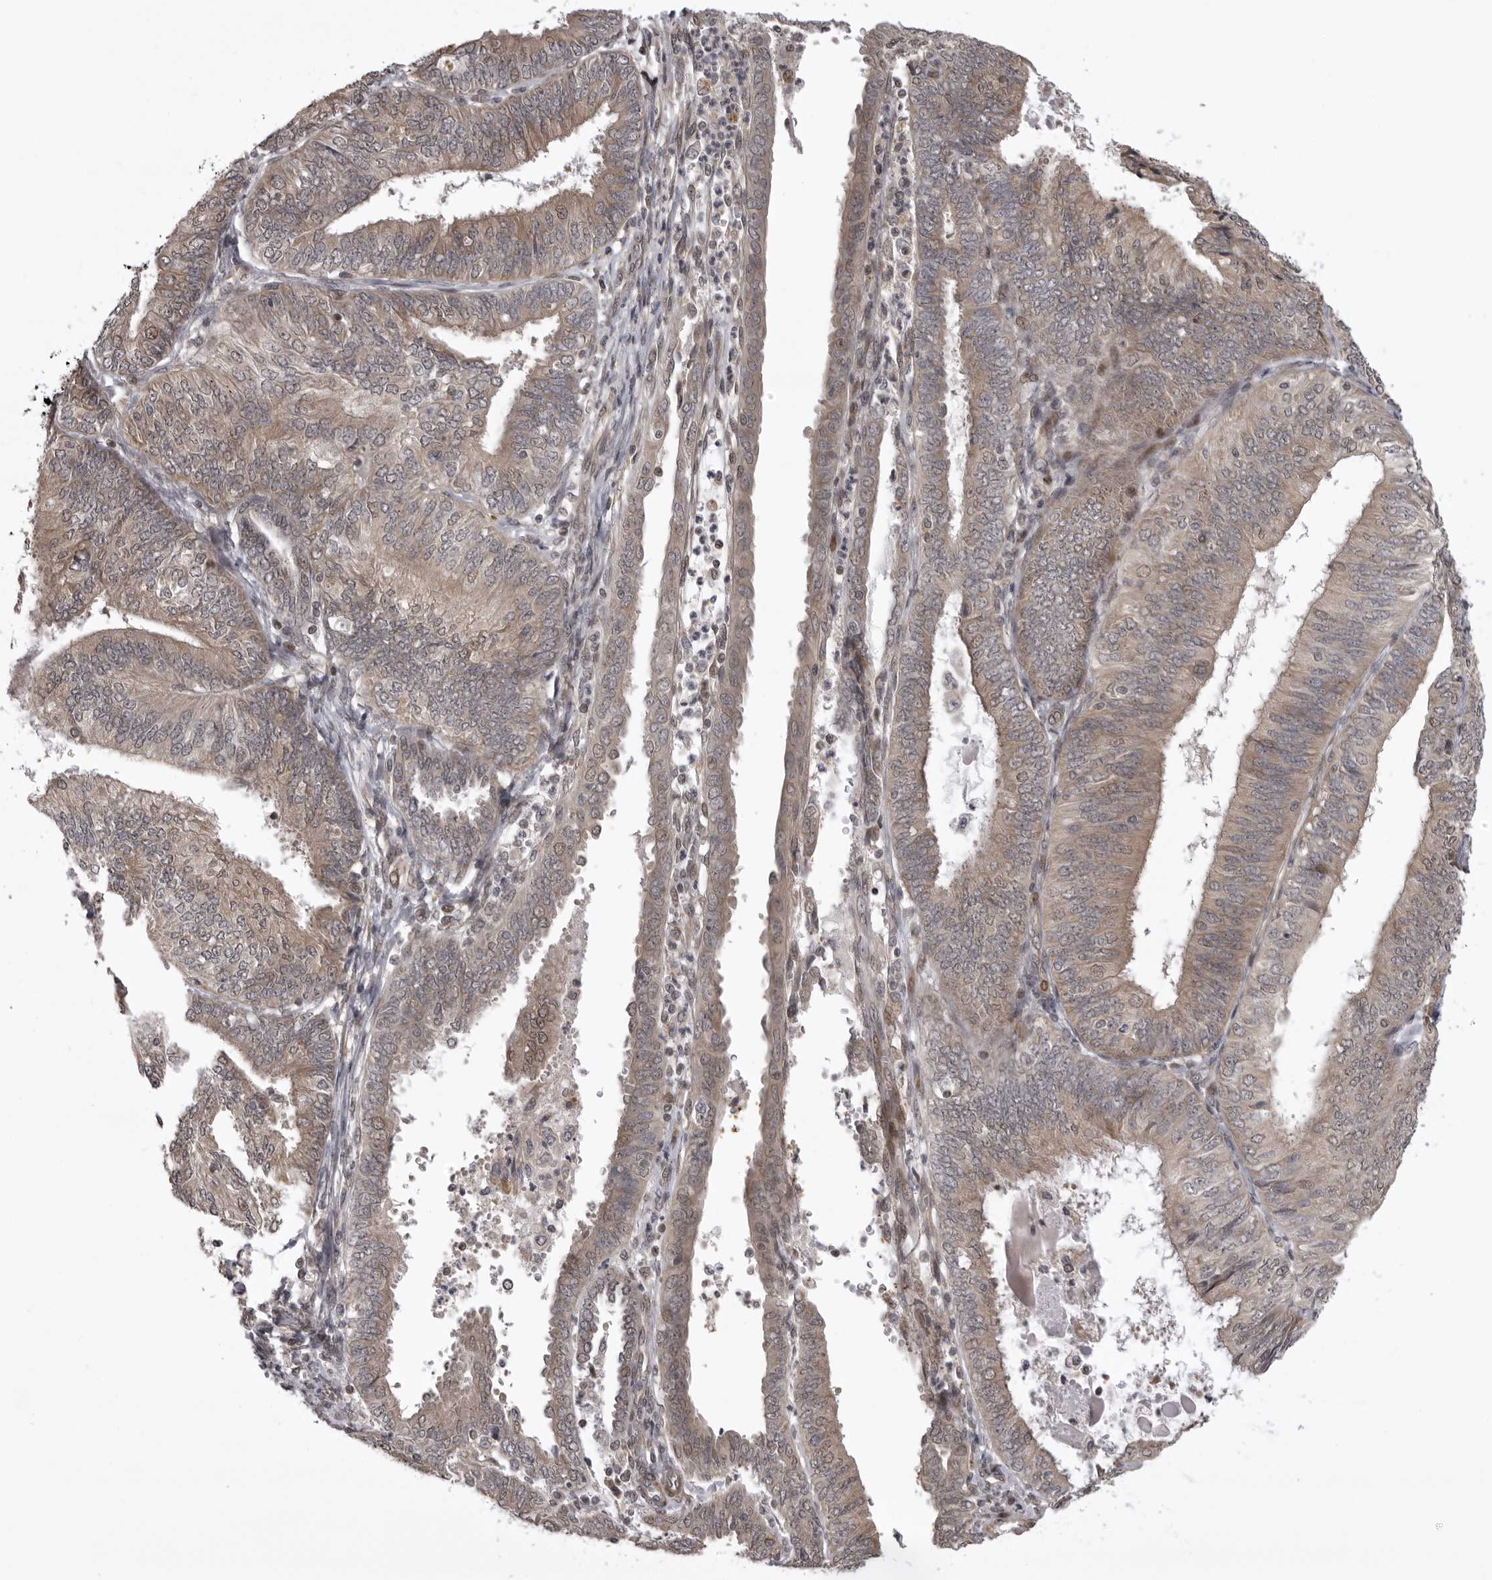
{"staining": {"intensity": "moderate", "quantity": ">75%", "location": "cytoplasmic/membranous,nuclear"}, "tissue": "endometrial cancer", "cell_type": "Tumor cells", "image_type": "cancer", "snomed": [{"axis": "morphology", "description": "Adenocarcinoma, NOS"}, {"axis": "topography", "description": "Endometrium"}], "caption": "Immunohistochemistry (DAB (3,3'-diaminobenzidine)) staining of endometrial adenocarcinoma exhibits moderate cytoplasmic/membranous and nuclear protein staining in about >75% of tumor cells. (DAB (3,3'-diaminobenzidine) IHC with brightfield microscopy, high magnification).", "gene": "C1orf109", "patient": {"sex": "female", "age": 58}}